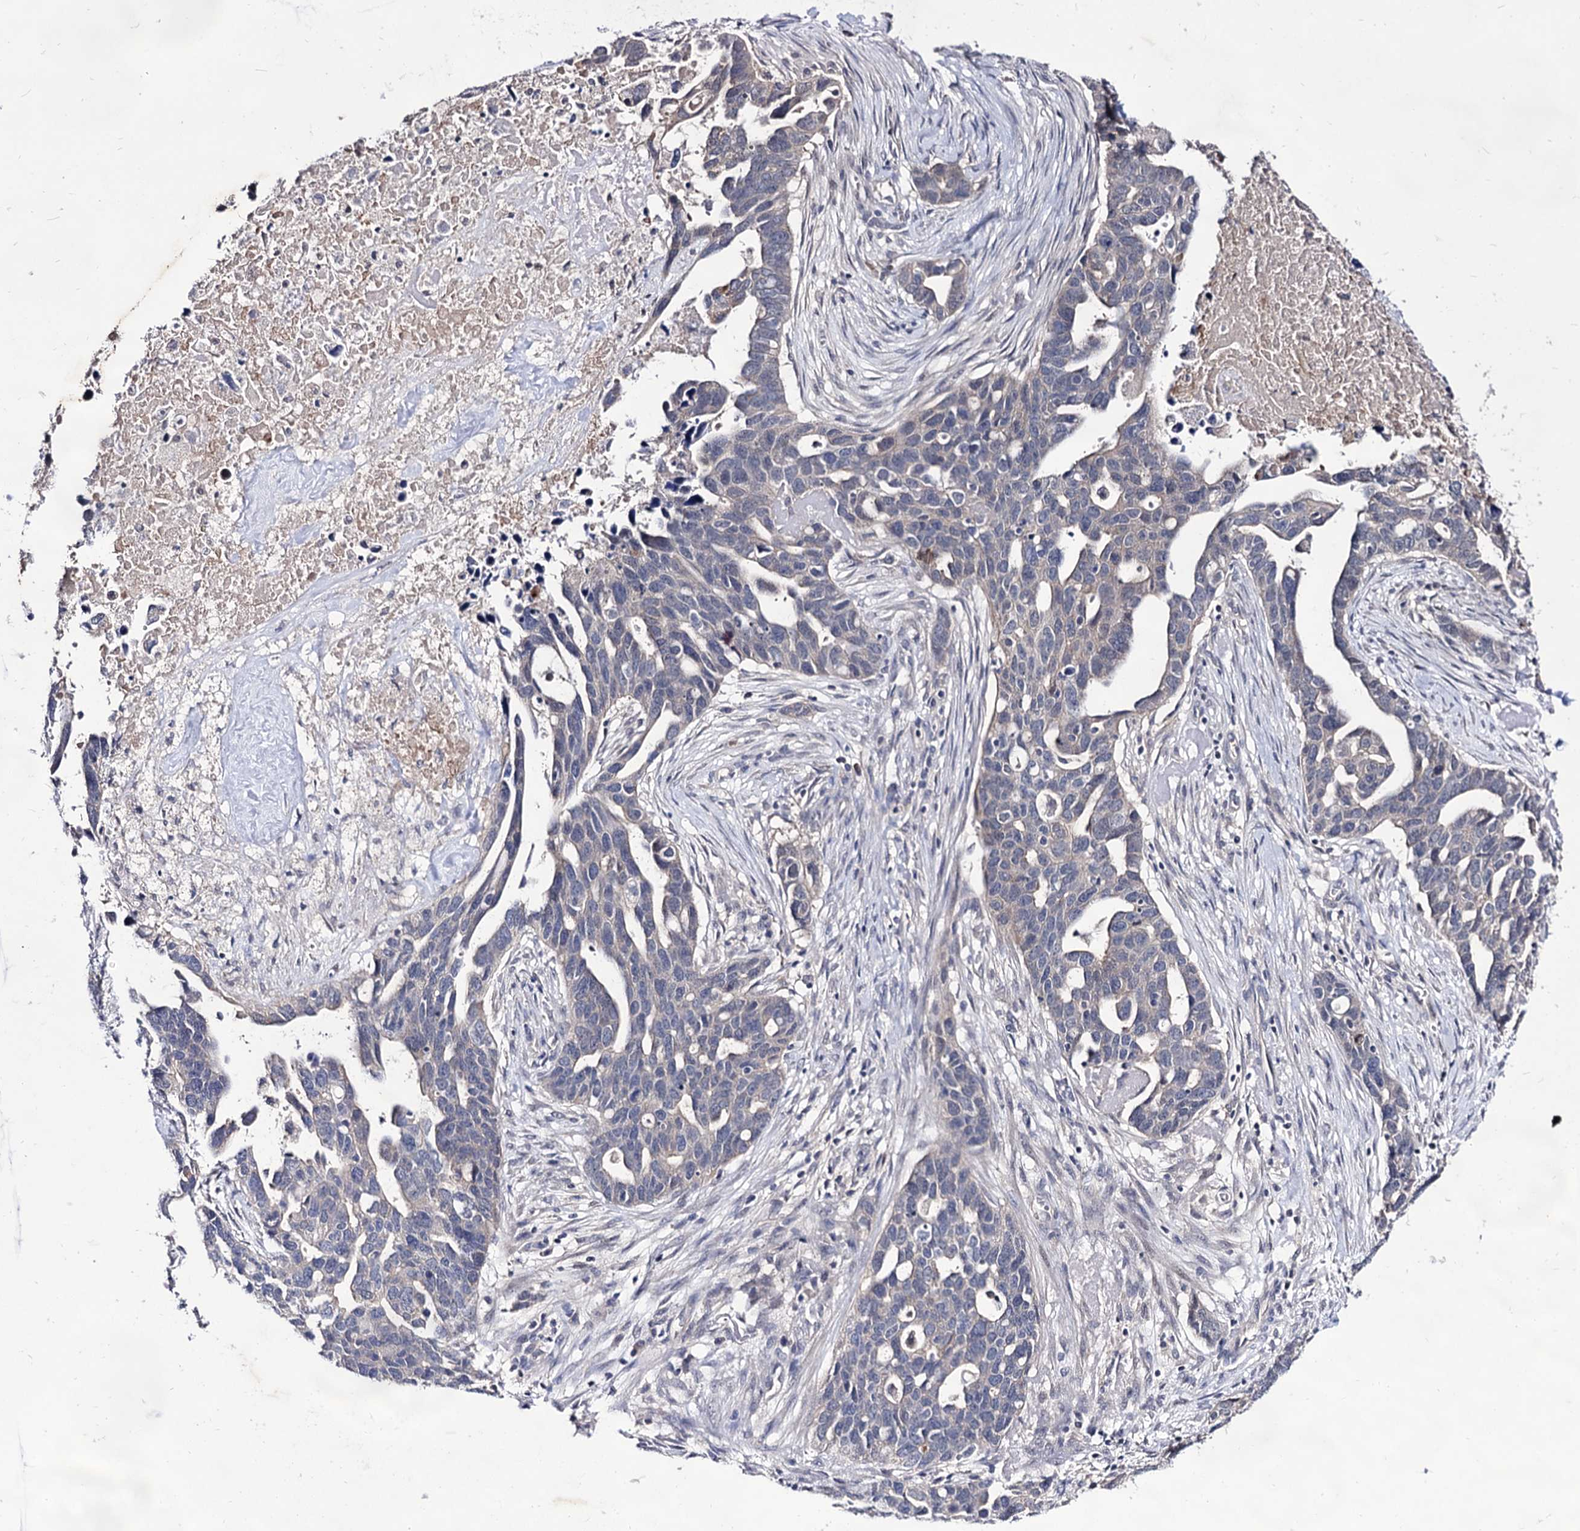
{"staining": {"intensity": "negative", "quantity": "none", "location": "none"}, "tissue": "ovarian cancer", "cell_type": "Tumor cells", "image_type": "cancer", "snomed": [{"axis": "morphology", "description": "Cystadenocarcinoma, serous, NOS"}, {"axis": "topography", "description": "Ovary"}], "caption": "Image shows no significant protein positivity in tumor cells of serous cystadenocarcinoma (ovarian). (DAB immunohistochemistry (IHC) with hematoxylin counter stain).", "gene": "ARFIP2", "patient": {"sex": "female", "age": 54}}